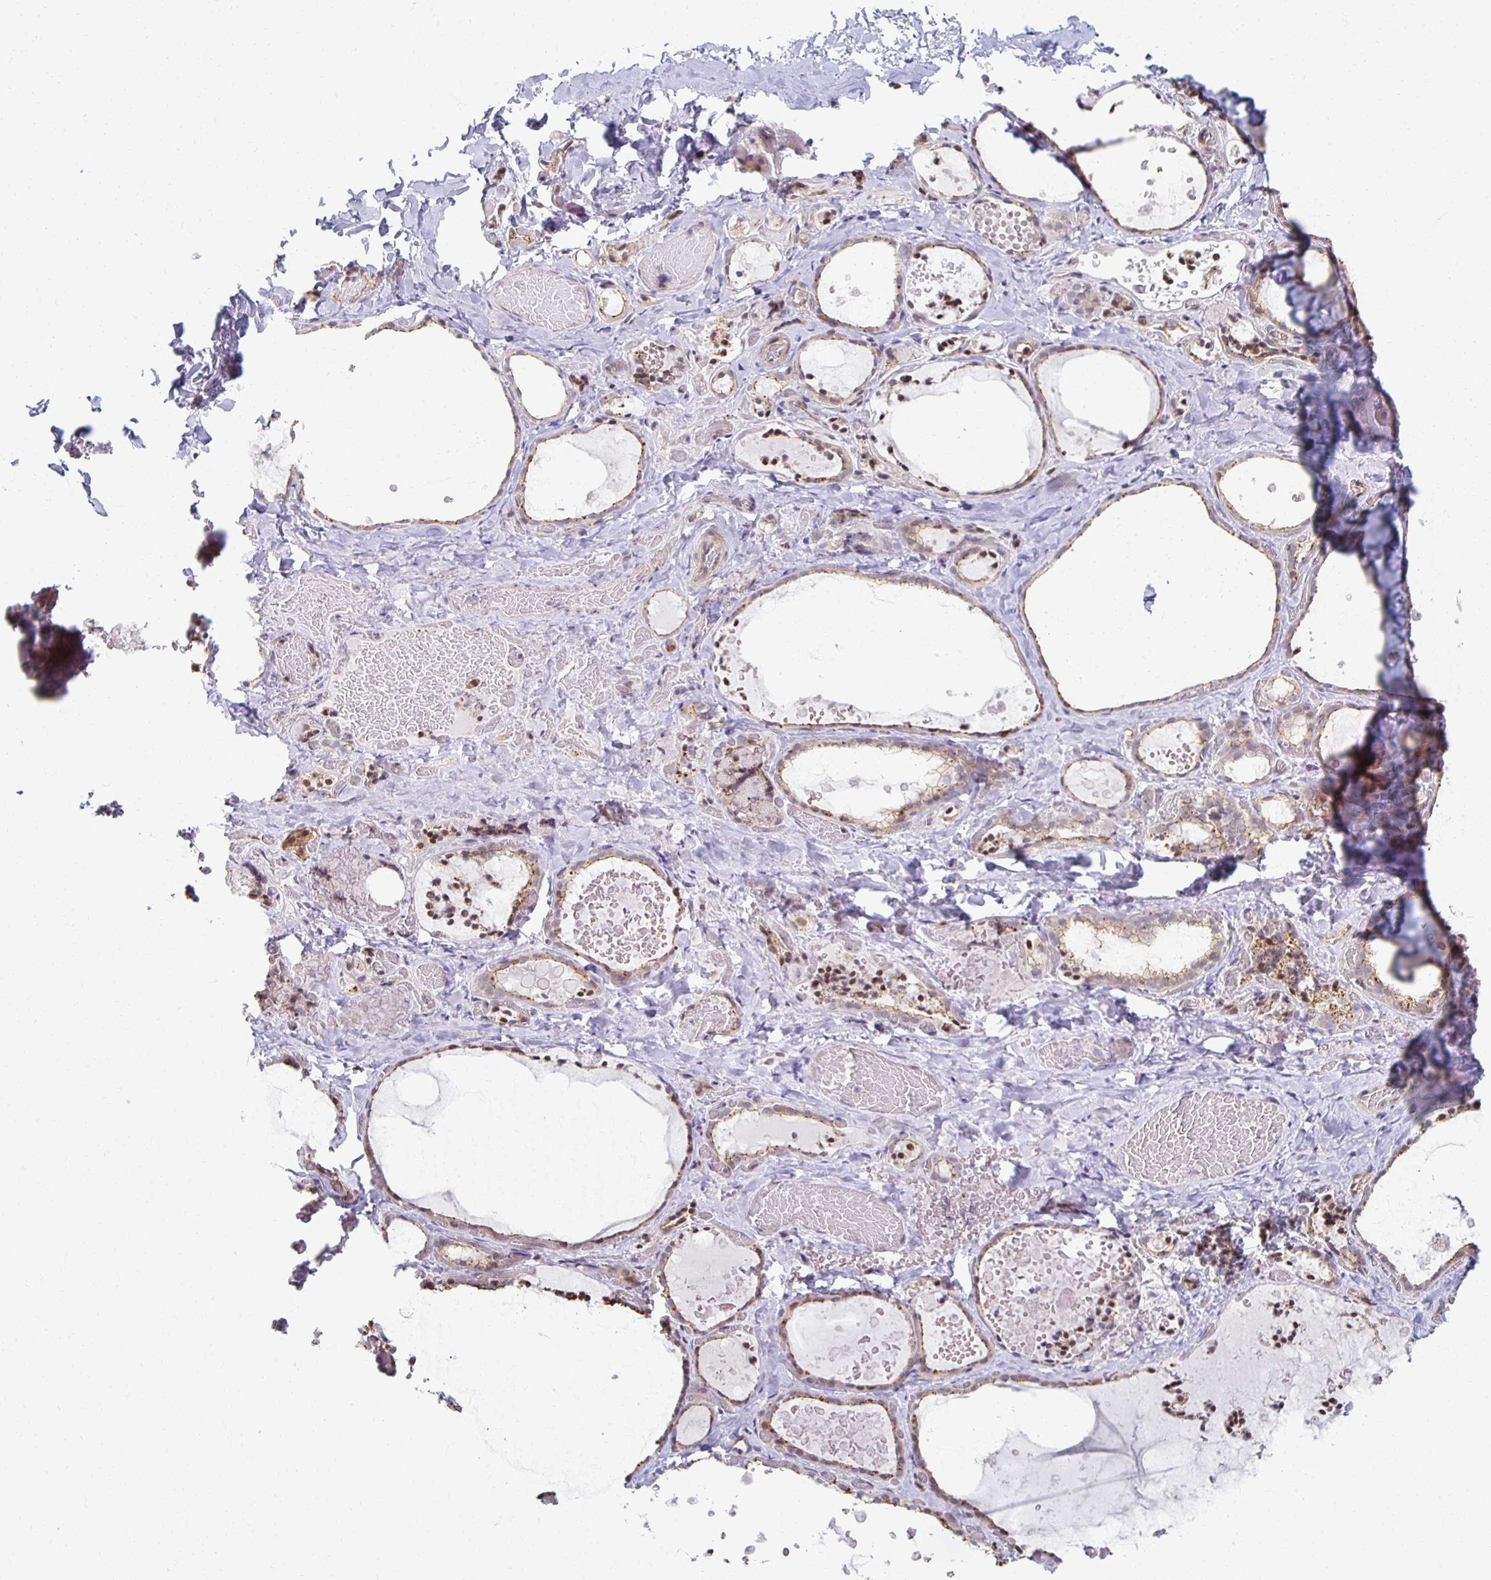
{"staining": {"intensity": "moderate", "quantity": "25%-75%", "location": "nuclear"}, "tissue": "thyroid gland", "cell_type": "Glandular cells", "image_type": "normal", "snomed": [{"axis": "morphology", "description": "Normal tissue, NOS"}, {"axis": "topography", "description": "Thyroid gland"}], "caption": "A brown stain labels moderate nuclear positivity of a protein in glandular cells of unremarkable human thyroid gland. (Brightfield microscopy of DAB IHC at high magnification).", "gene": "HCFC1R1", "patient": {"sex": "female", "age": 56}}